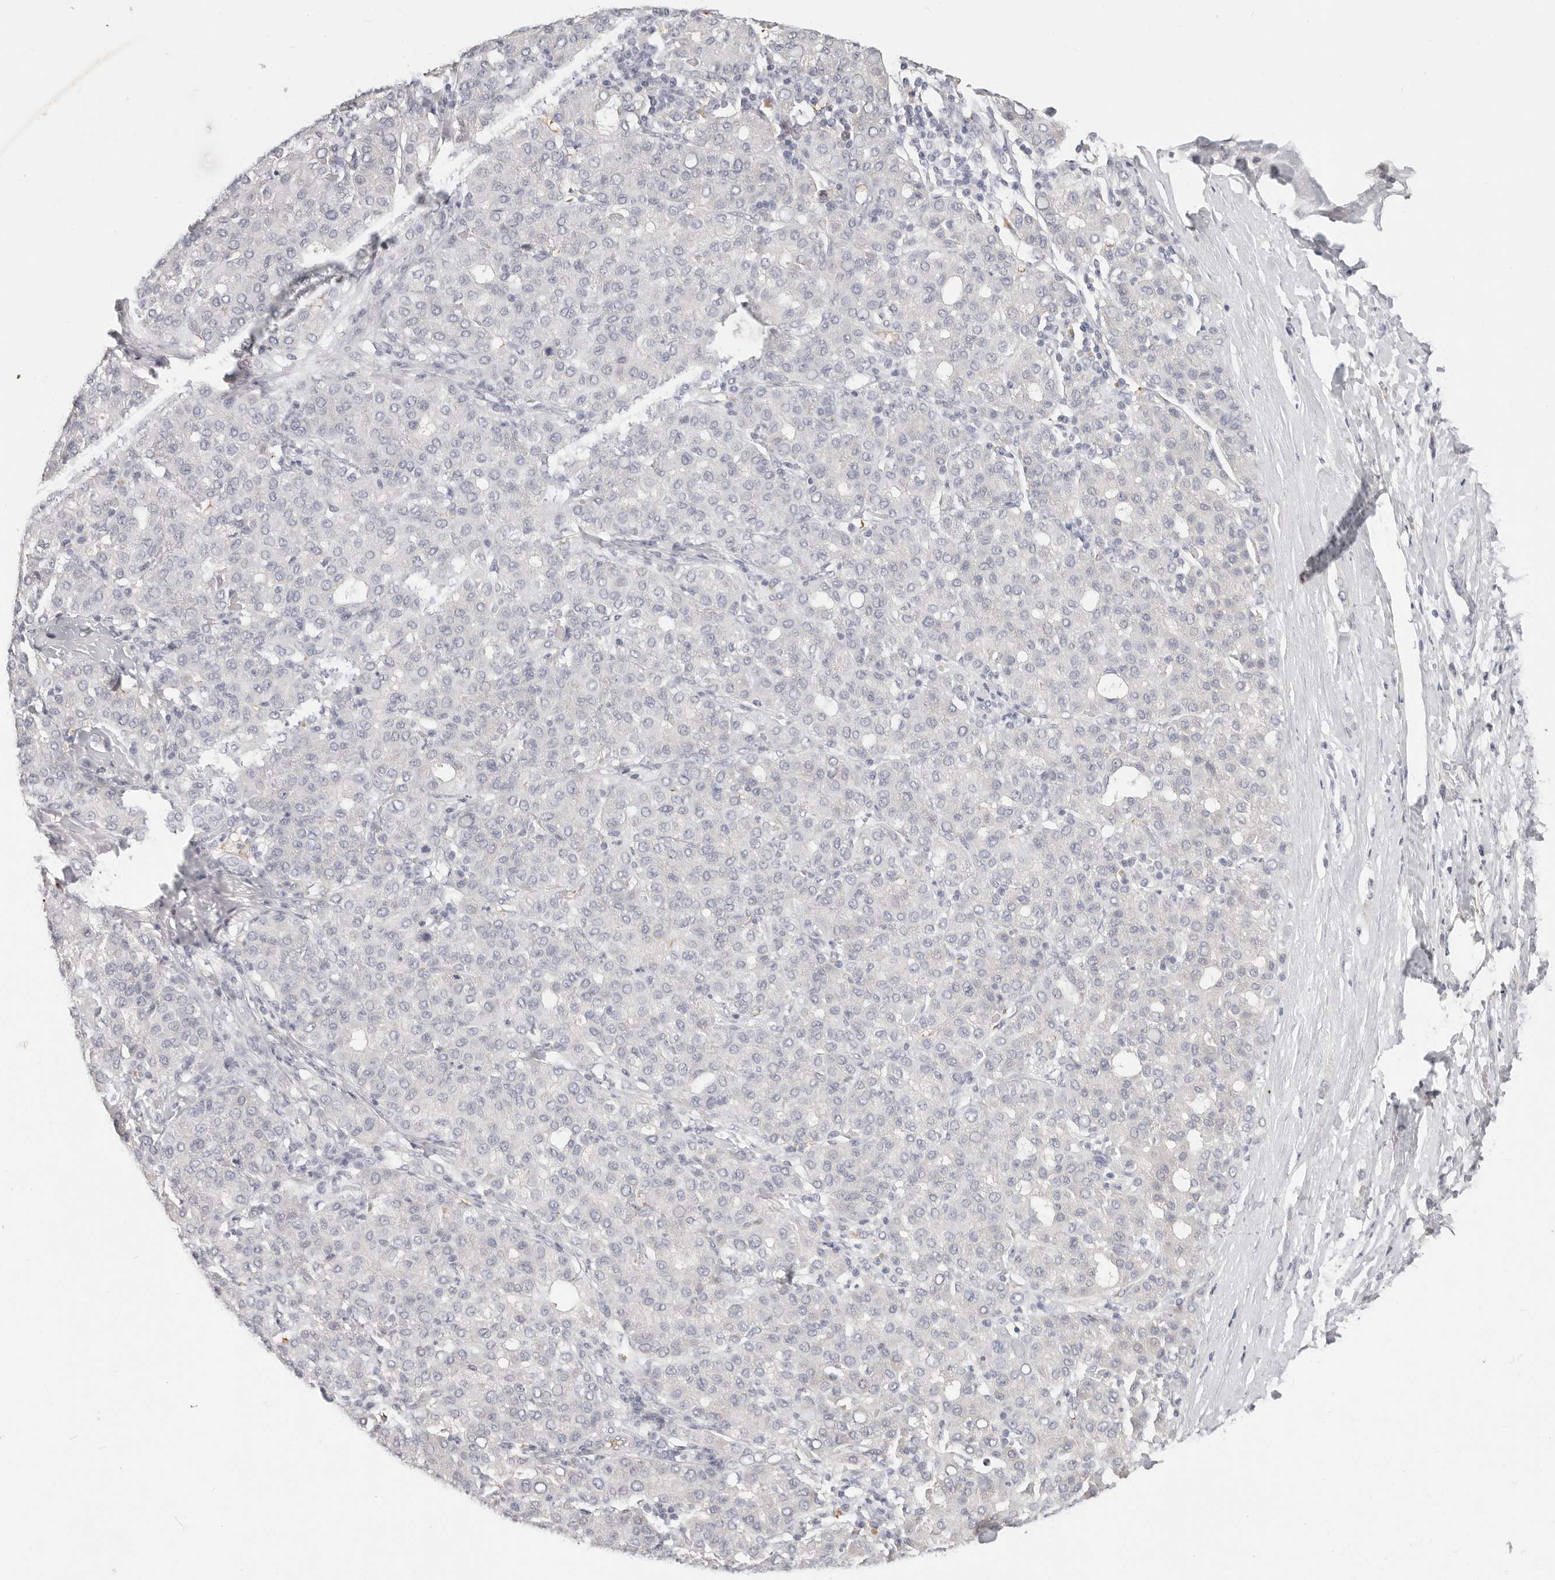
{"staining": {"intensity": "negative", "quantity": "none", "location": "none"}, "tissue": "liver cancer", "cell_type": "Tumor cells", "image_type": "cancer", "snomed": [{"axis": "morphology", "description": "Carcinoma, Hepatocellular, NOS"}, {"axis": "topography", "description": "Liver"}], "caption": "Human liver cancer (hepatocellular carcinoma) stained for a protein using IHC reveals no positivity in tumor cells.", "gene": "TMEM63B", "patient": {"sex": "male", "age": 65}}